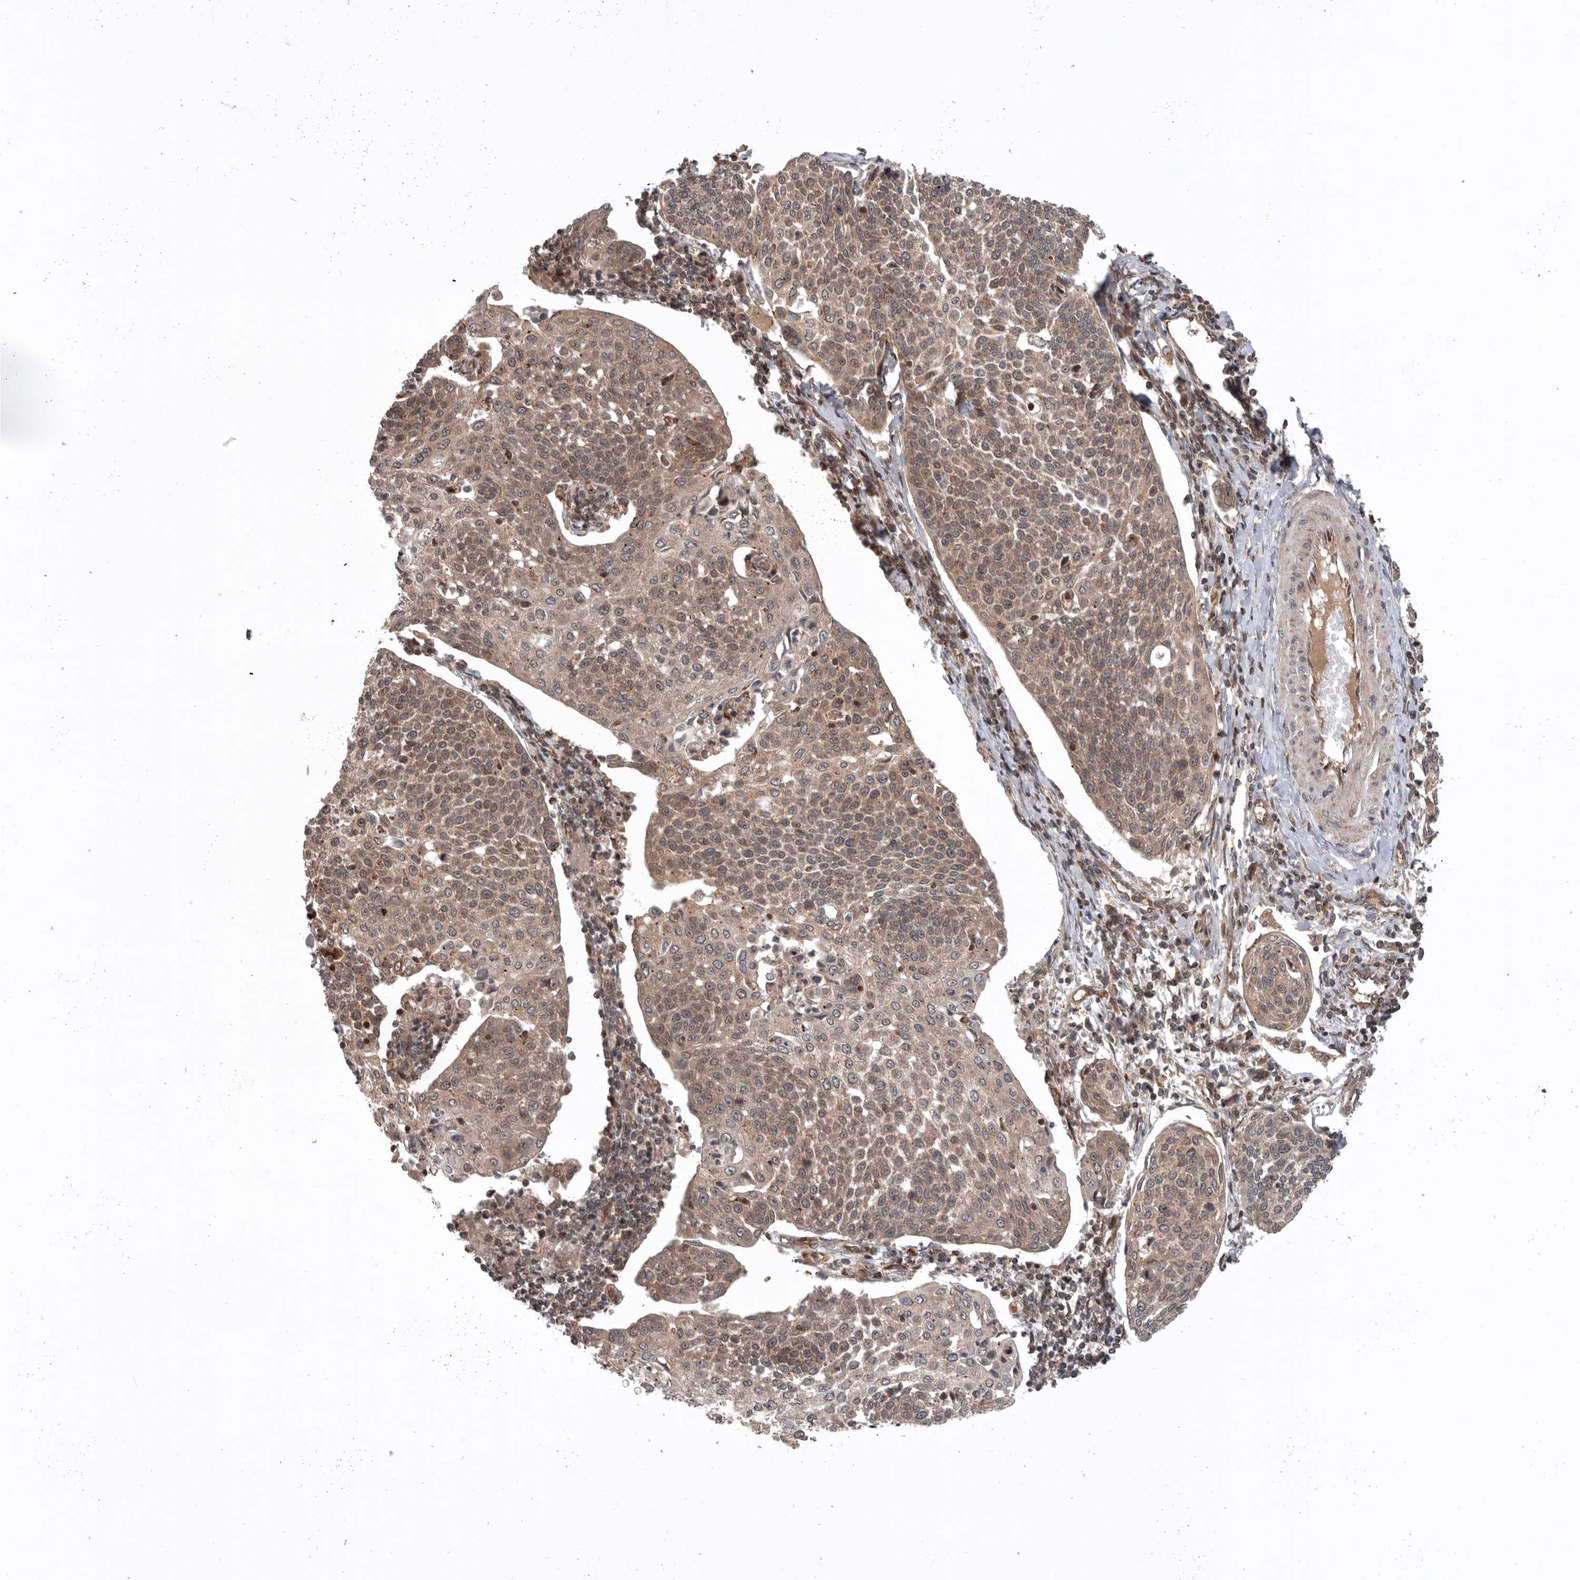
{"staining": {"intensity": "weak", "quantity": ">75%", "location": "cytoplasmic/membranous"}, "tissue": "cervical cancer", "cell_type": "Tumor cells", "image_type": "cancer", "snomed": [{"axis": "morphology", "description": "Squamous cell carcinoma, NOS"}, {"axis": "topography", "description": "Cervix"}], "caption": "Immunohistochemistry of cervical squamous cell carcinoma exhibits low levels of weak cytoplasmic/membranous positivity in about >75% of tumor cells.", "gene": "DHDDS", "patient": {"sex": "female", "age": 34}}